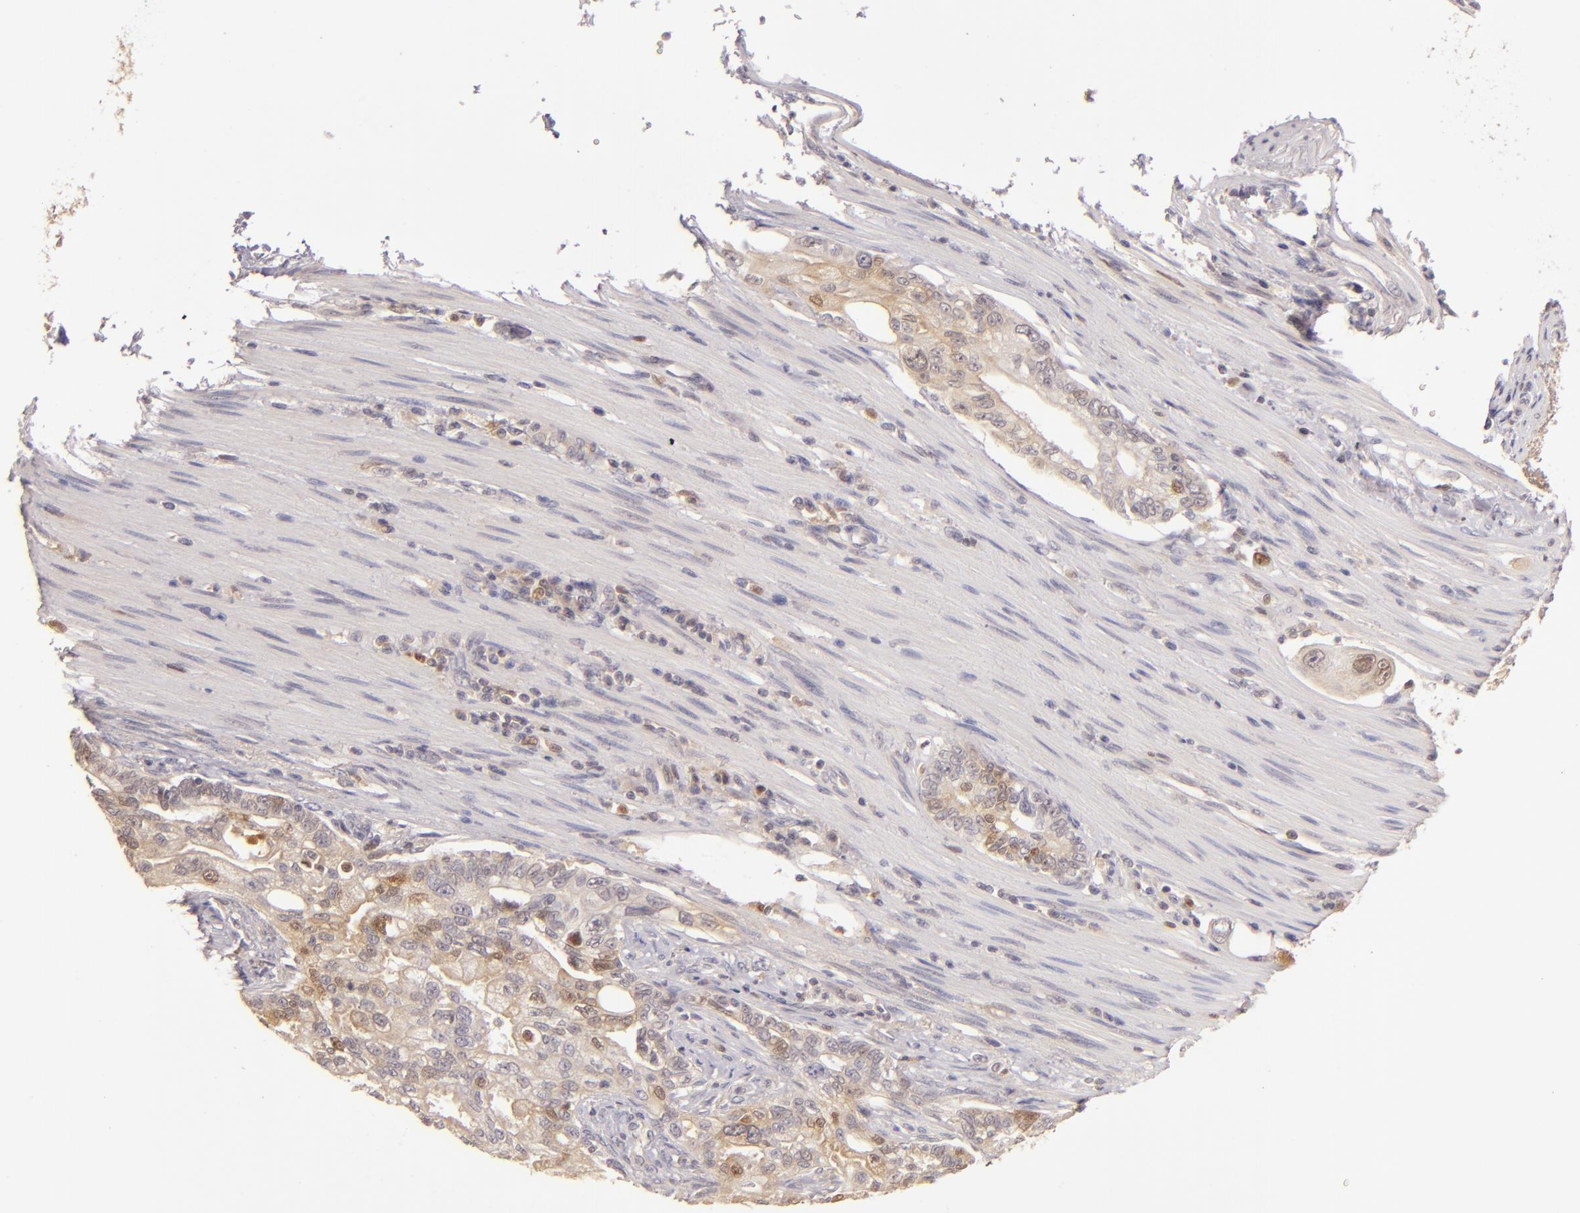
{"staining": {"intensity": "weak", "quantity": ">75%", "location": "cytoplasmic/membranous"}, "tissue": "pancreatic cancer", "cell_type": "Tumor cells", "image_type": "cancer", "snomed": [{"axis": "morphology", "description": "Normal tissue, NOS"}, {"axis": "topography", "description": "Pancreas"}], "caption": "A photomicrograph showing weak cytoplasmic/membranous expression in approximately >75% of tumor cells in pancreatic cancer, as visualized by brown immunohistochemical staining.", "gene": "LRG1", "patient": {"sex": "male", "age": 42}}